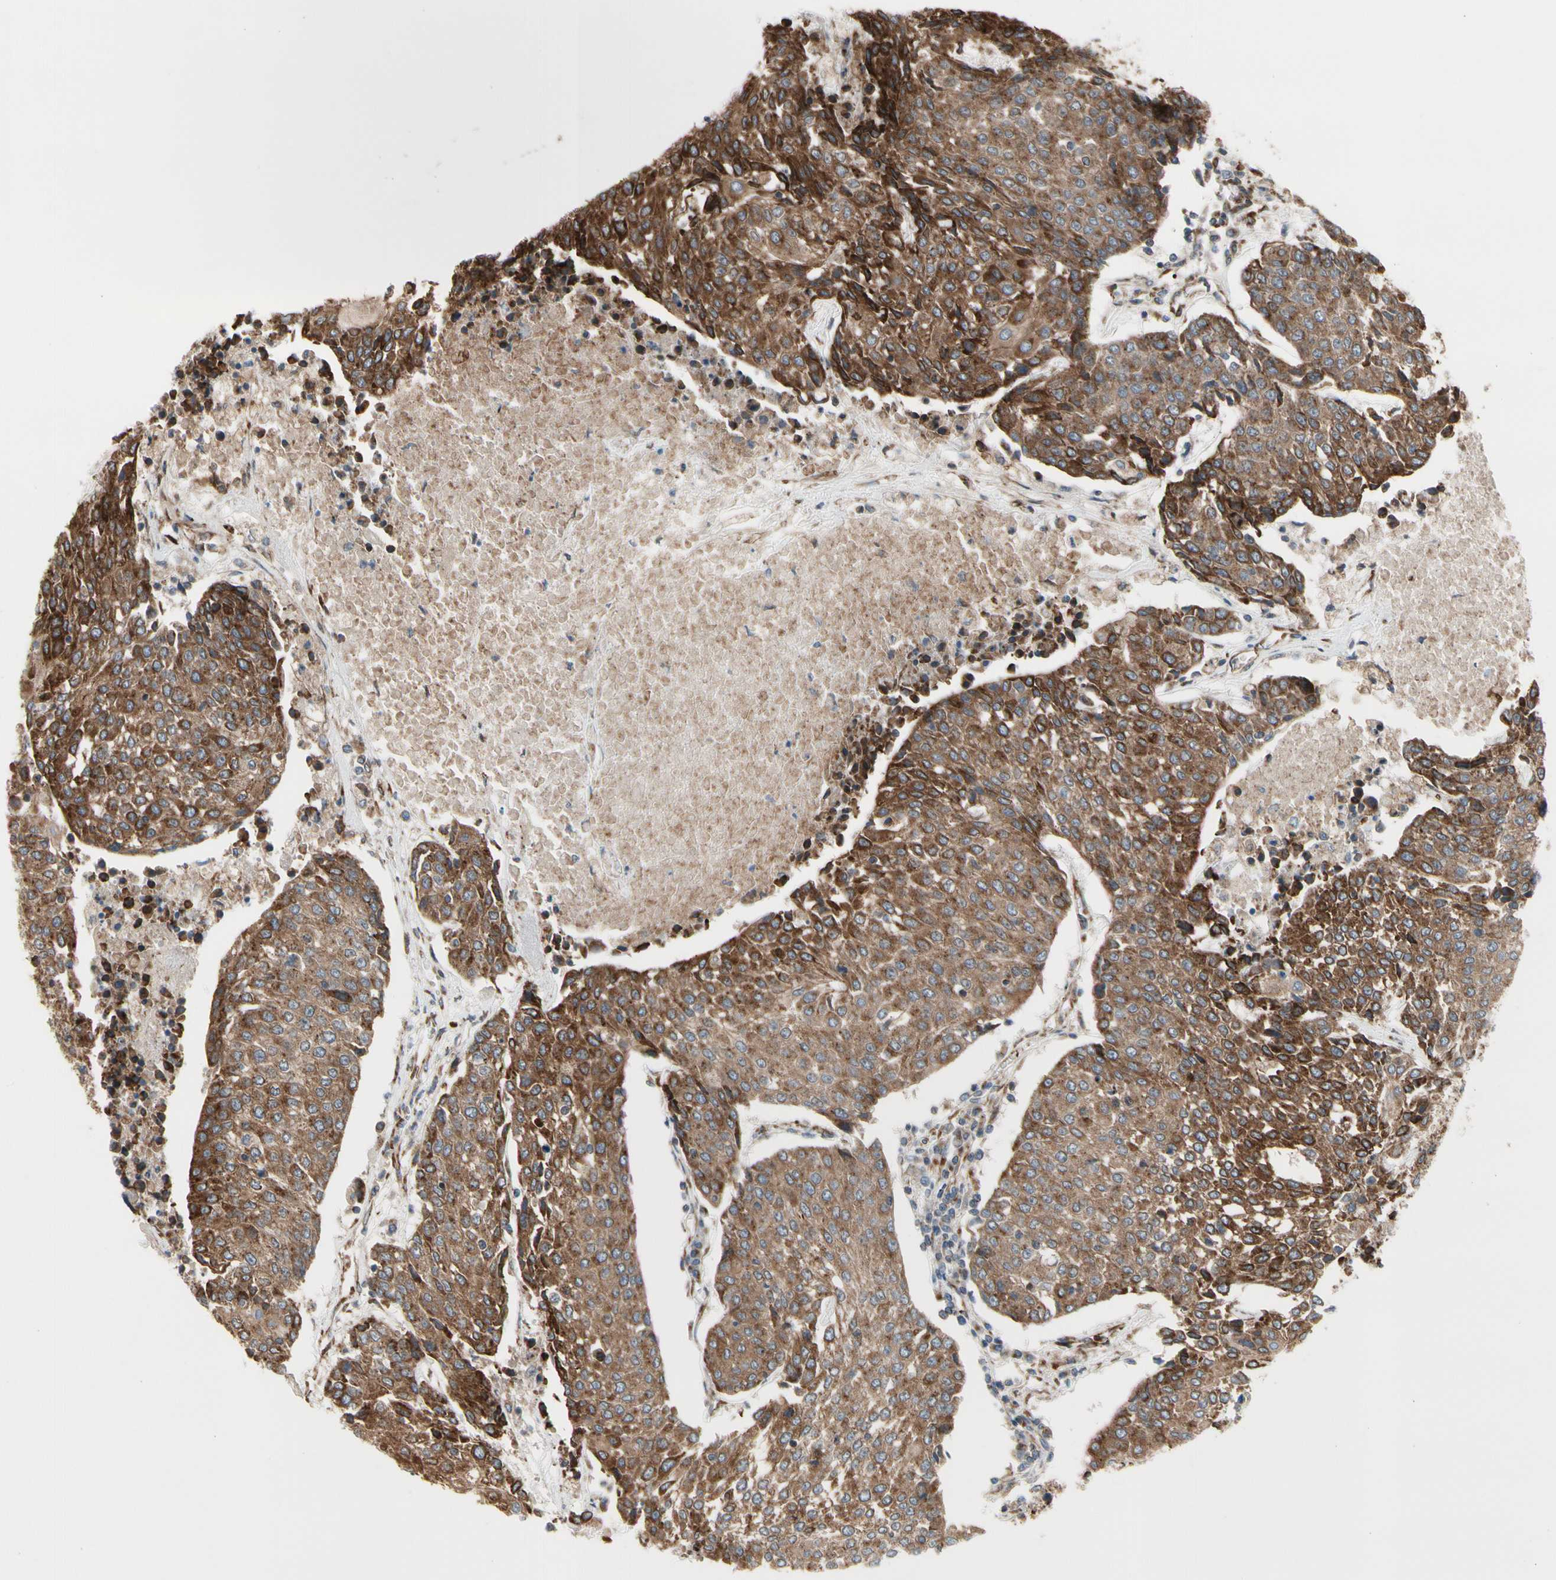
{"staining": {"intensity": "strong", "quantity": ">75%", "location": "cytoplasmic/membranous"}, "tissue": "urothelial cancer", "cell_type": "Tumor cells", "image_type": "cancer", "snomed": [{"axis": "morphology", "description": "Urothelial carcinoma, High grade"}, {"axis": "topography", "description": "Urinary bladder"}], "caption": "High-power microscopy captured an IHC micrograph of urothelial carcinoma (high-grade), revealing strong cytoplasmic/membranous staining in about >75% of tumor cells.", "gene": "SLC39A9", "patient": {"sex": "female", "age": 85}}